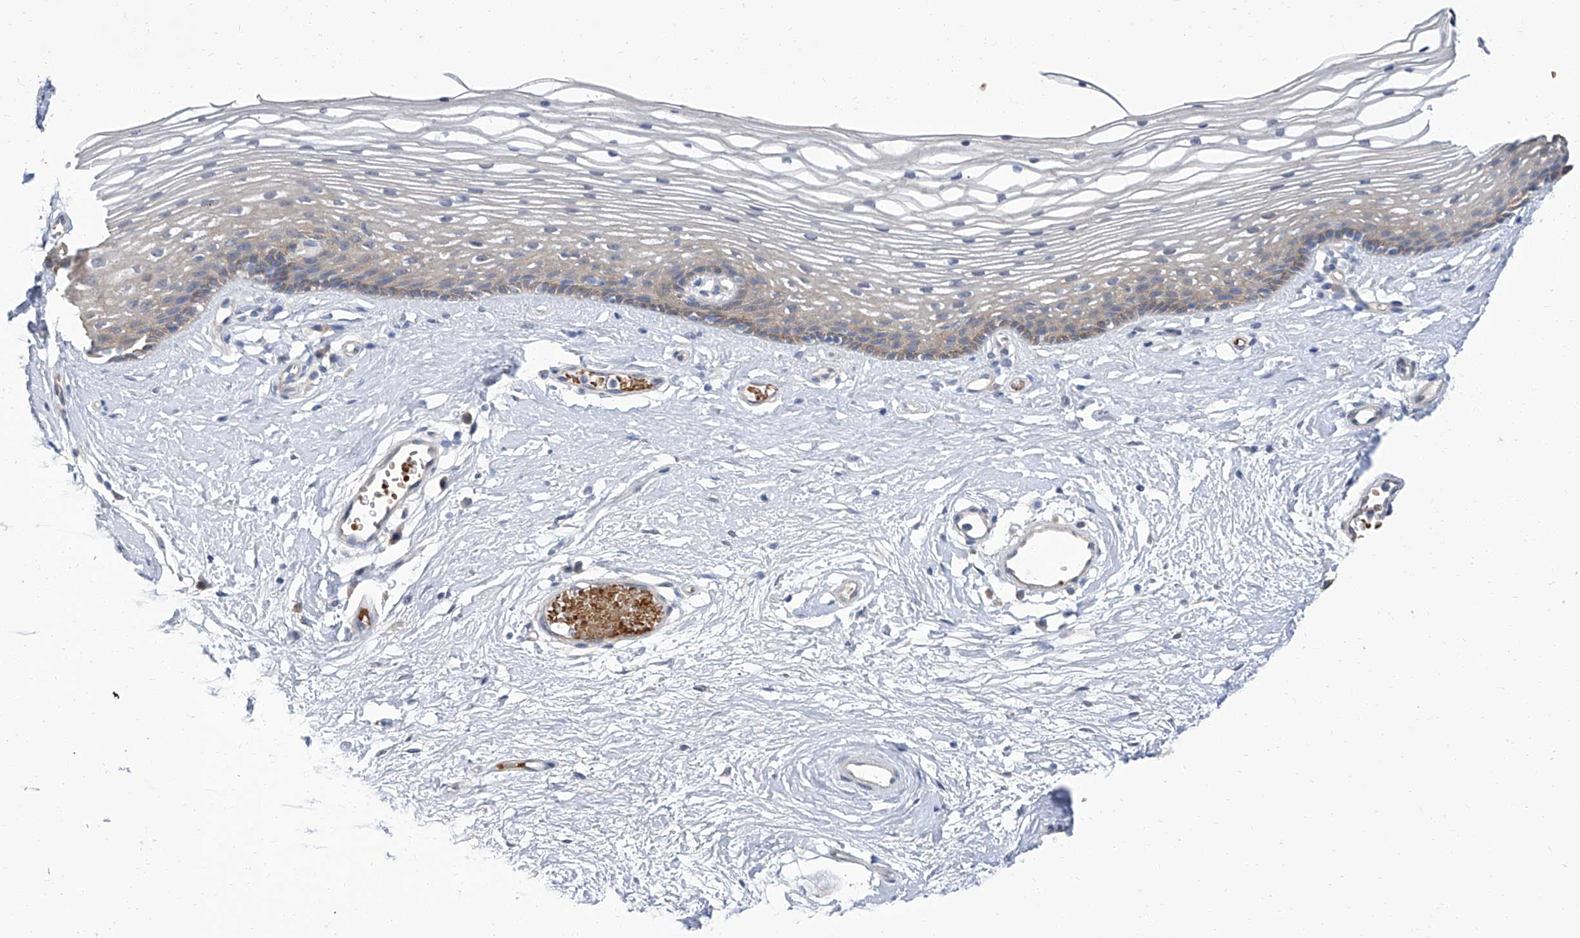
{"staining": {"intensity": "weak", "quantity": "25%-75%", "location": "cytoplasmic/membranous"}, "tissue": "vagina", "cell_type": "Squamous epithelial cells", "image_type": "normal", "snomed": [{"axis": "morphology", "description": "Normal tissue, NOS"}, {"axis": "topography", "description": "Vagina"}], "caption": "Vagina stained with a brown dye demonstrates weak cytoplasmic/membranous positive positivity in approximately 25%-75% of squamous epithelial cells.", "gene": "PARD3", "patient": {"sex": "female", "age": 46}}